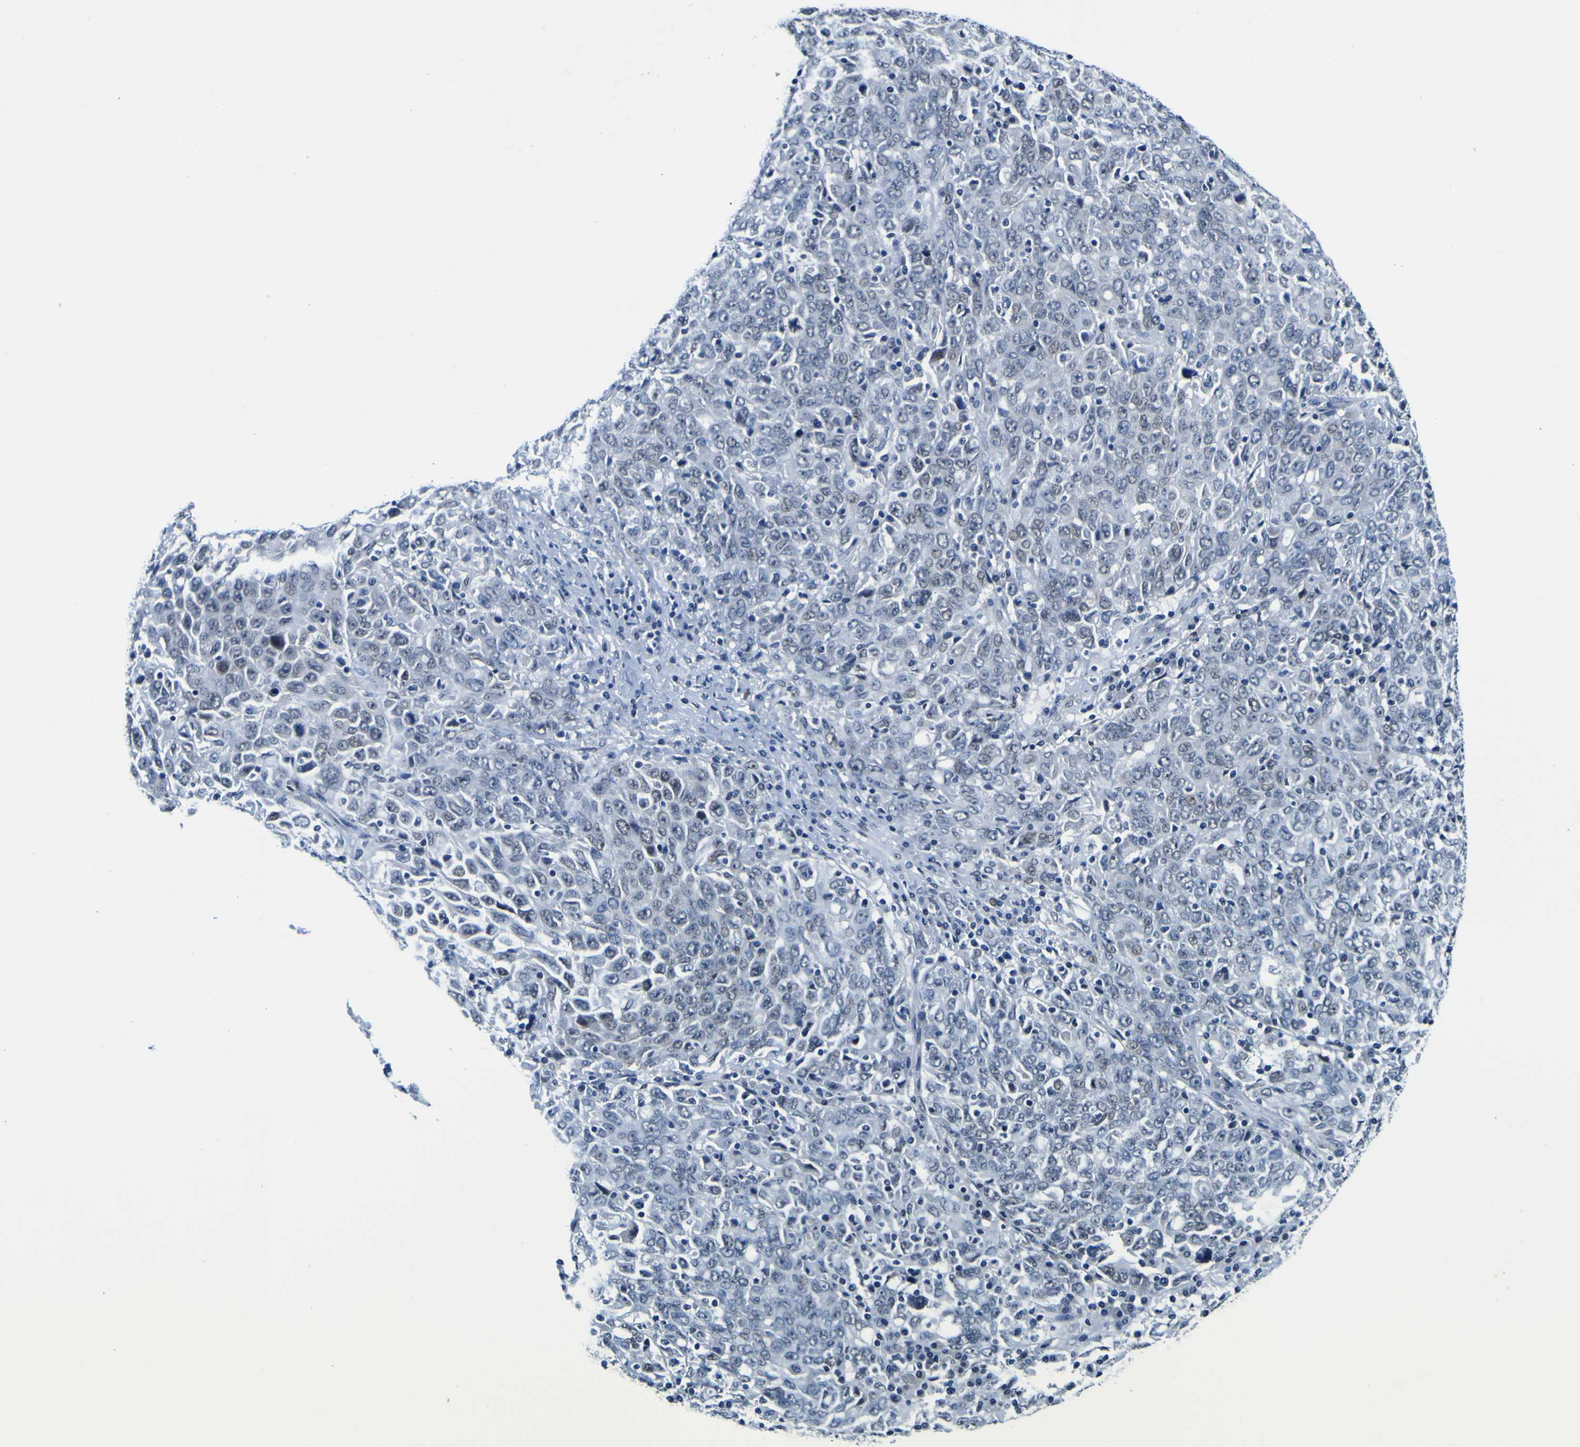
{"staining": {"intensity": "negative", "quantity": "none", "location": "none"}, "tissue": "ovarian cancer", "cell_type": "Tumor cells", "image_type": "cancer", "snomed": [{"axis": "morphology", "description": "Carcinoma, endometroid"}, {"axis": "topography", "description": "Ovary"}], "caption": "Ovarian endometroid carcinoma stained for a protein using immunohistochemistry (IHC) reveals no expression tumor cells.", "gene": "CUL4B", "patient": {"sex": "female", "age": 62}}